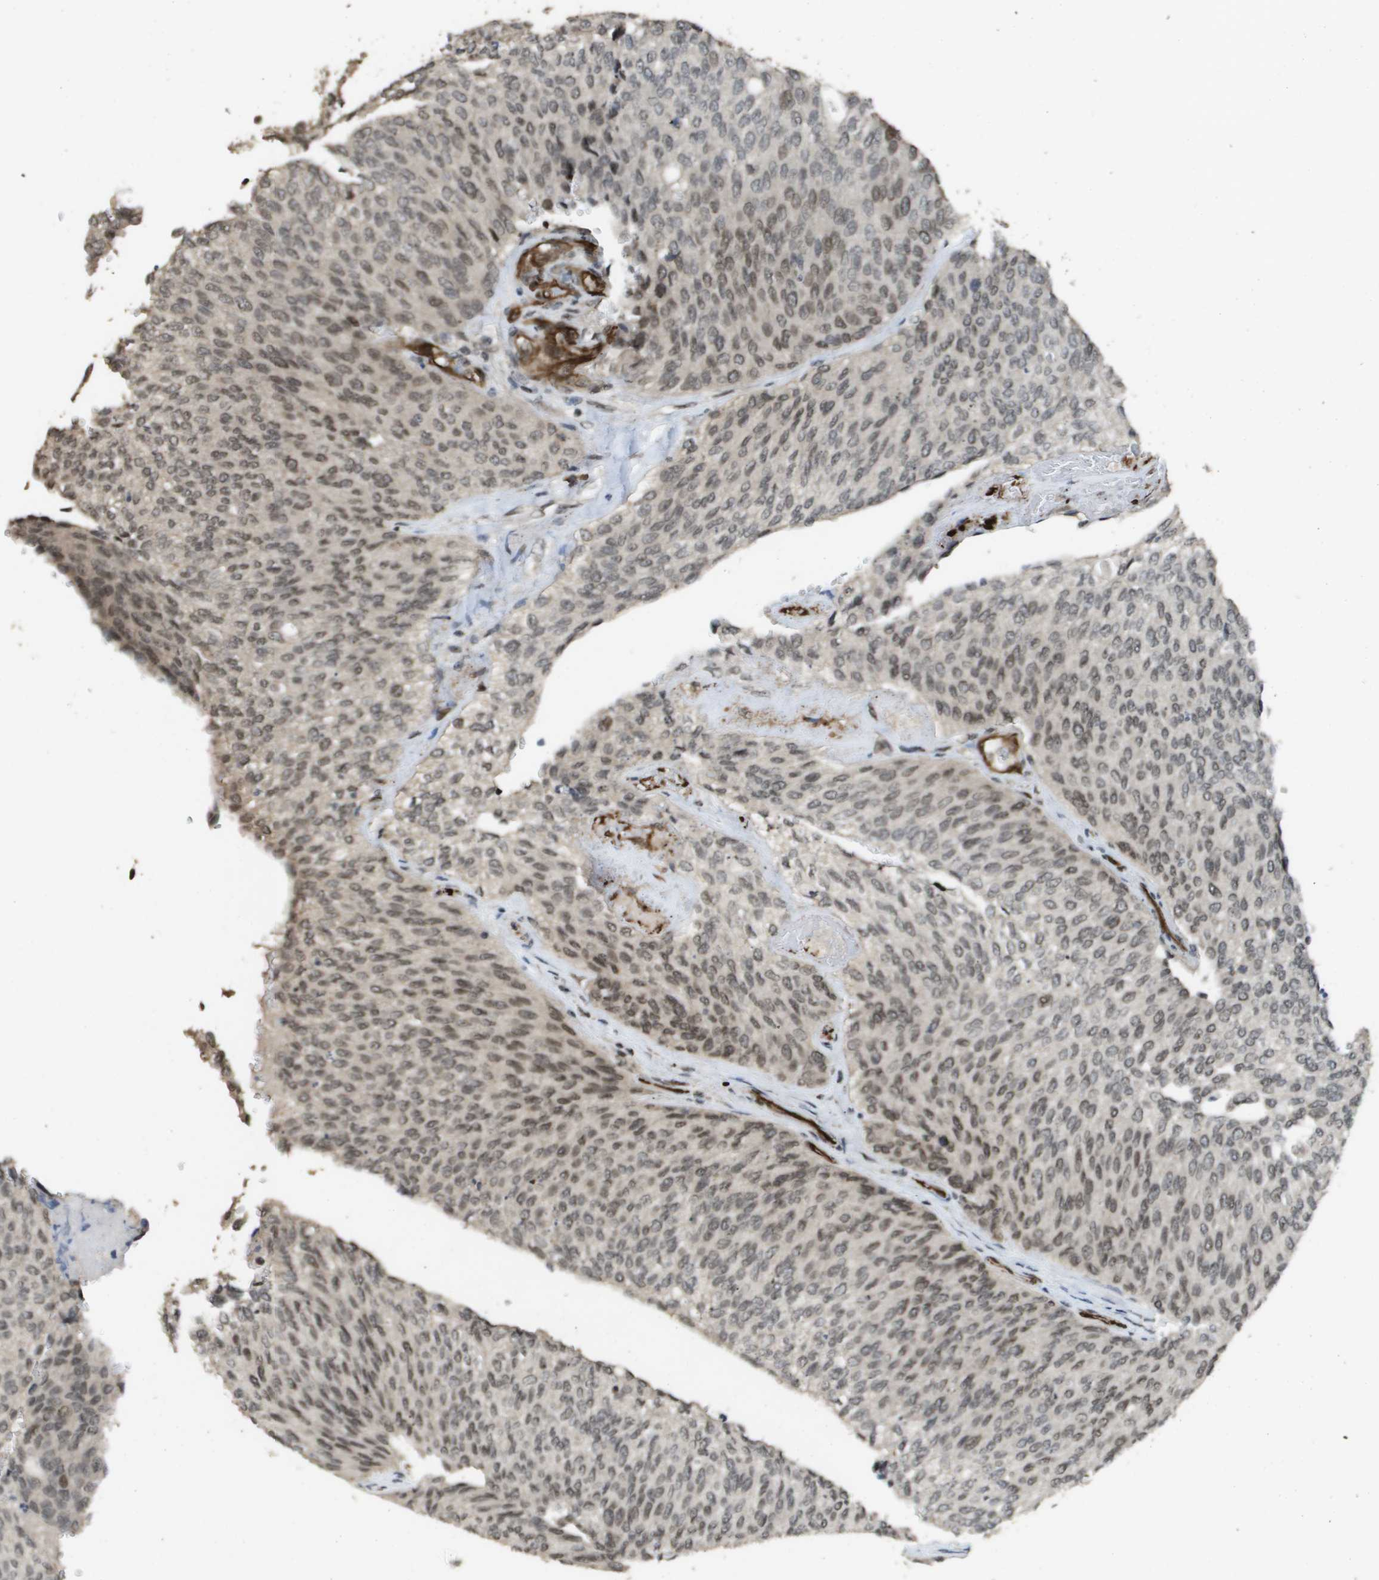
{"staining": {"intensity": "moderate", "quantity": ">75%", "location": "nuclear"}, "tissue": "urothelial cancer", "cell_type": "Tumor cells", "image_type": "cancer", "snomed": [{"axis": "morphology", "description": "Urothelial carcinoma, Low grade"}, {"axis": "topography", "description": "Urinary bladder"}], "caption": "Urothelial cancer stained with IHC shows moderate nuclear positivity in about >75% of tumor cells.", "gene": "KAT5", "patient": {"sex": "female", "age": 79}}